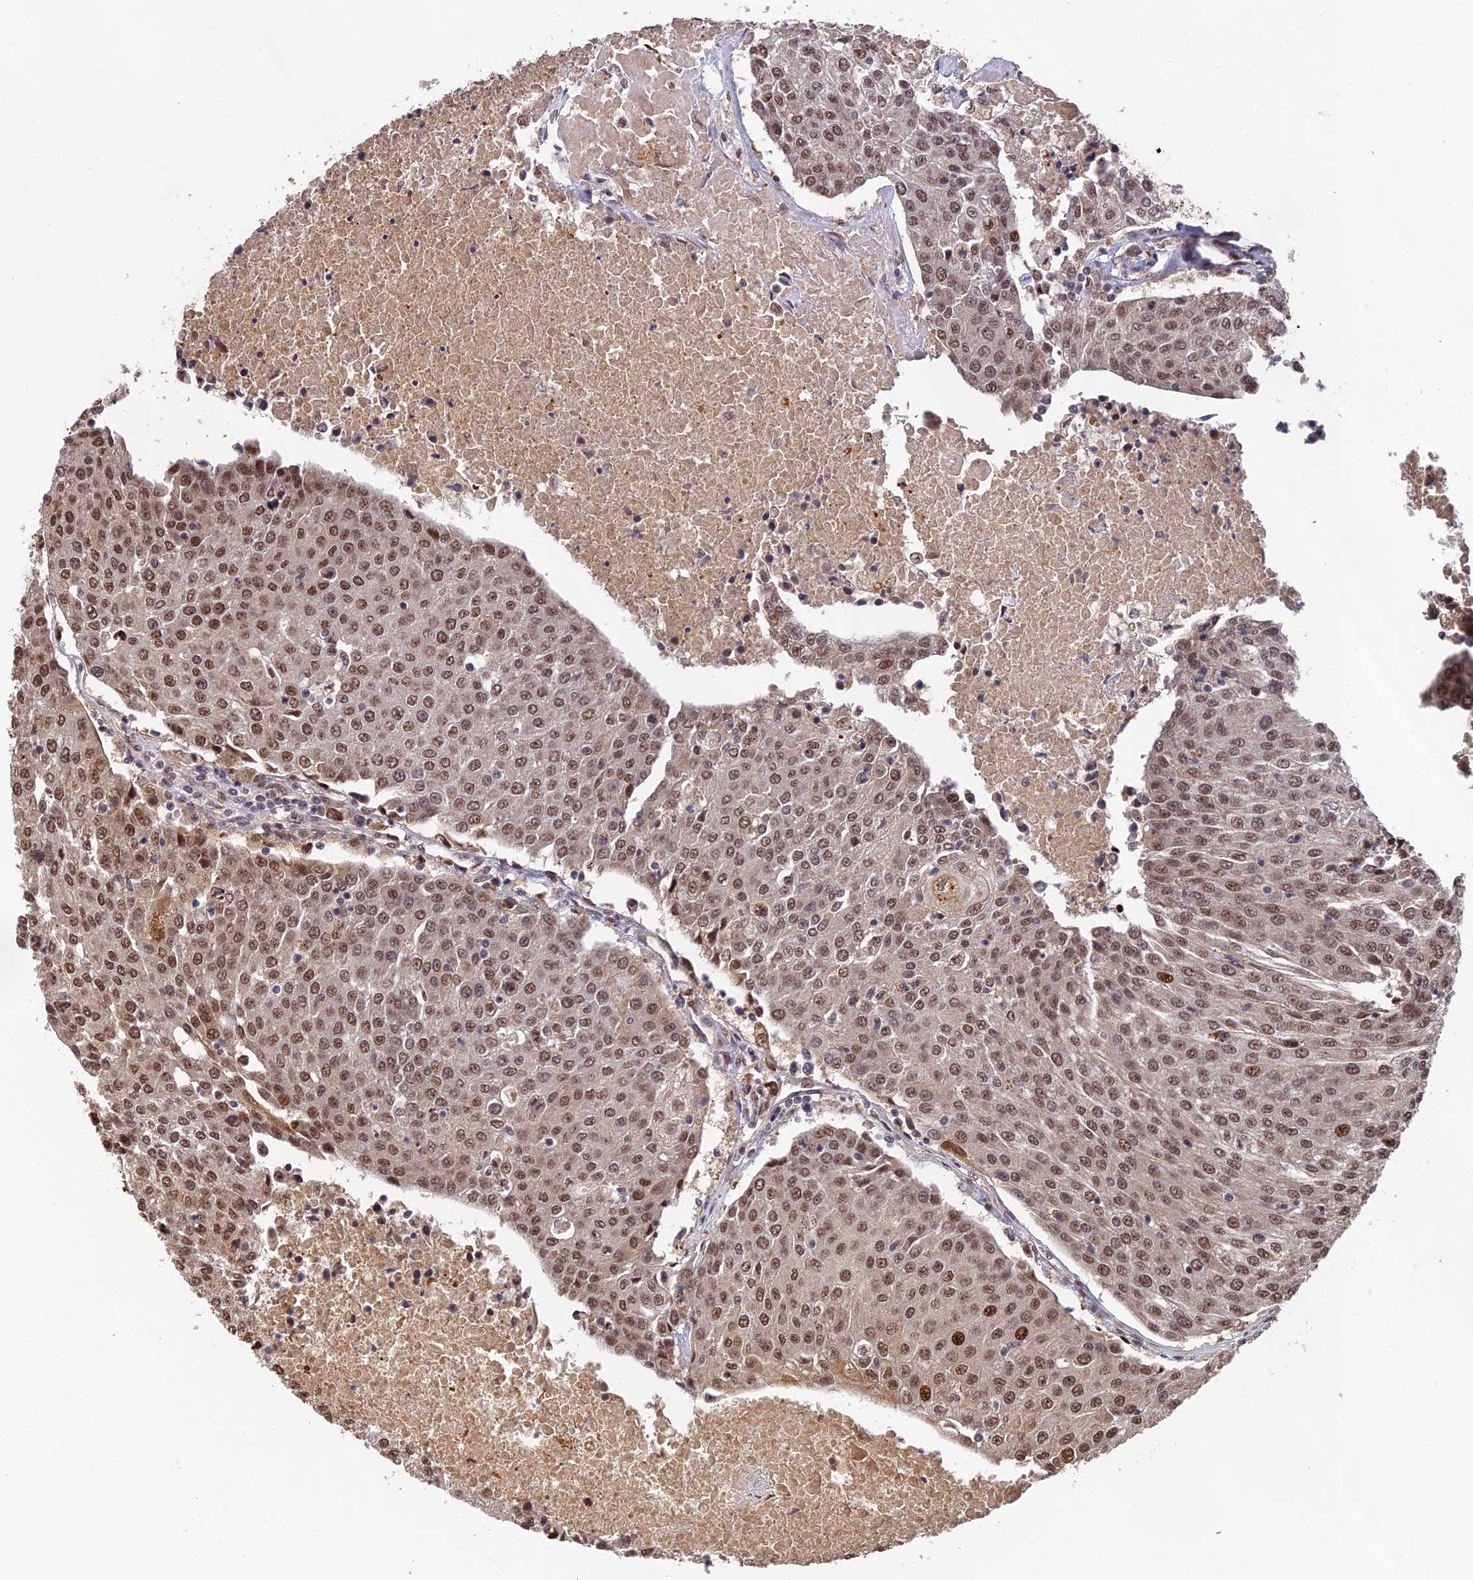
{"staining": {"intensity": "moderate", "quantity": ">75%", "location": "nuclear"}, "tissue": "urothelial cancer", "cell_type": "Tumor cells", "image_type": "cancer", "snomed": [{"axis": "morphology", "description": "Urothelial carcinoma, High grade"}, {"axis": "topography", "description": "Urinary bladder"}], "caption": "Approximately >75% of tumor cells in urothelial cancer reveal moderate nuclear protein expression as visualized by brown immunohistochemical staining.", "gene": "OSBPL1A", "patient": {"sex": "female", "age": 85}}